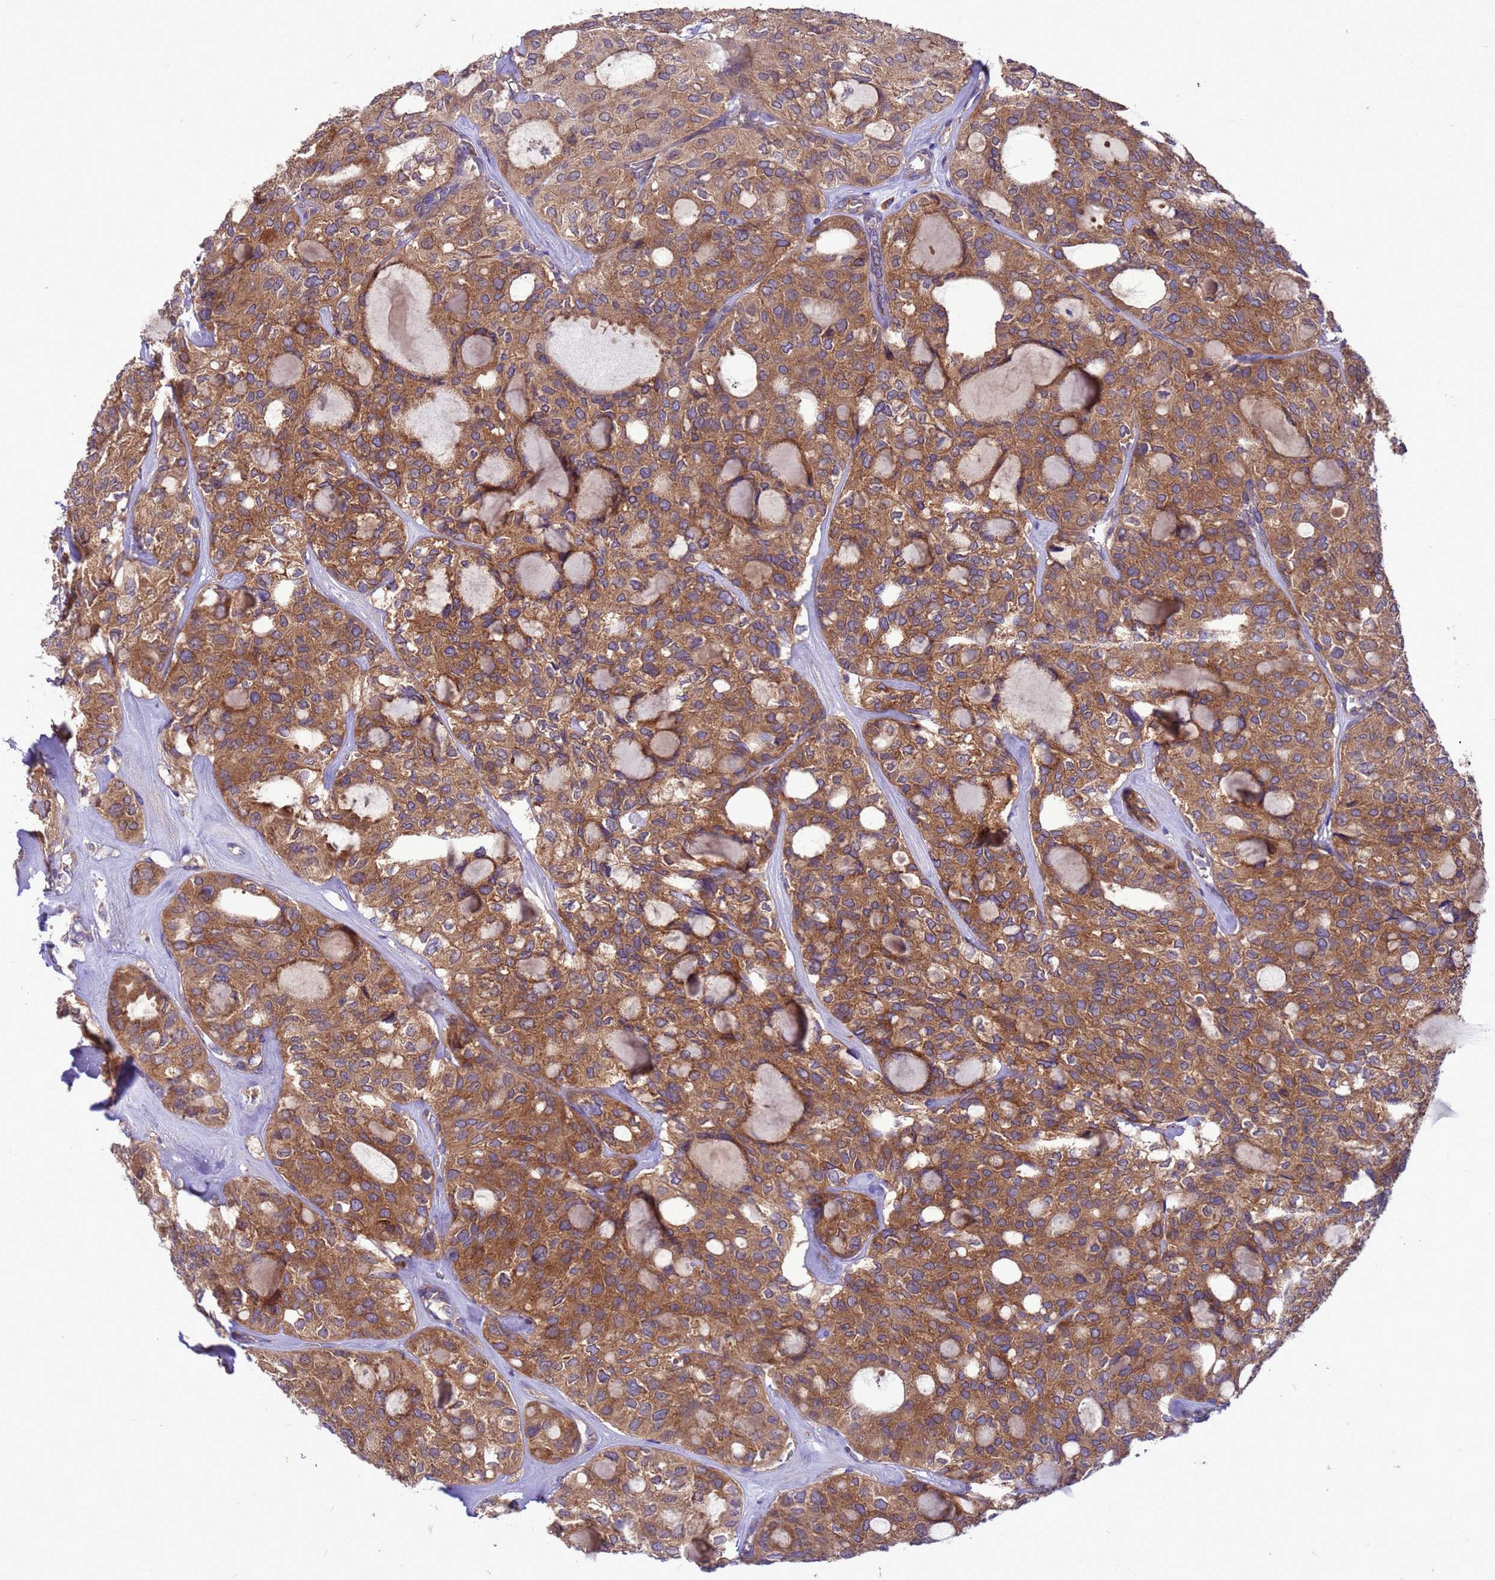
{"staining": {"intensity": "moderate", "quantity": ">75%", "location": "cytoplasmic/membranous"}, "tissue": "thyroid cancer", "cell_type": "Tumor cells", "image_type": "cancer", "snomed": [{"axis": "morphology", "description": "Follicular adenoma carcinoma, NOS"}, {"axis": "topography", "description": "Thyroid gland"}], "caption": "Human thyroid cancer (follicular adenoma carcinoma) stained for a protein (brown) shows moderate cytoplasmic/membranous positive positivity in approximately >75% of tumor cells.", "gene": "ARHGAP12", "patient": {"sex": "male", "age": 75}}